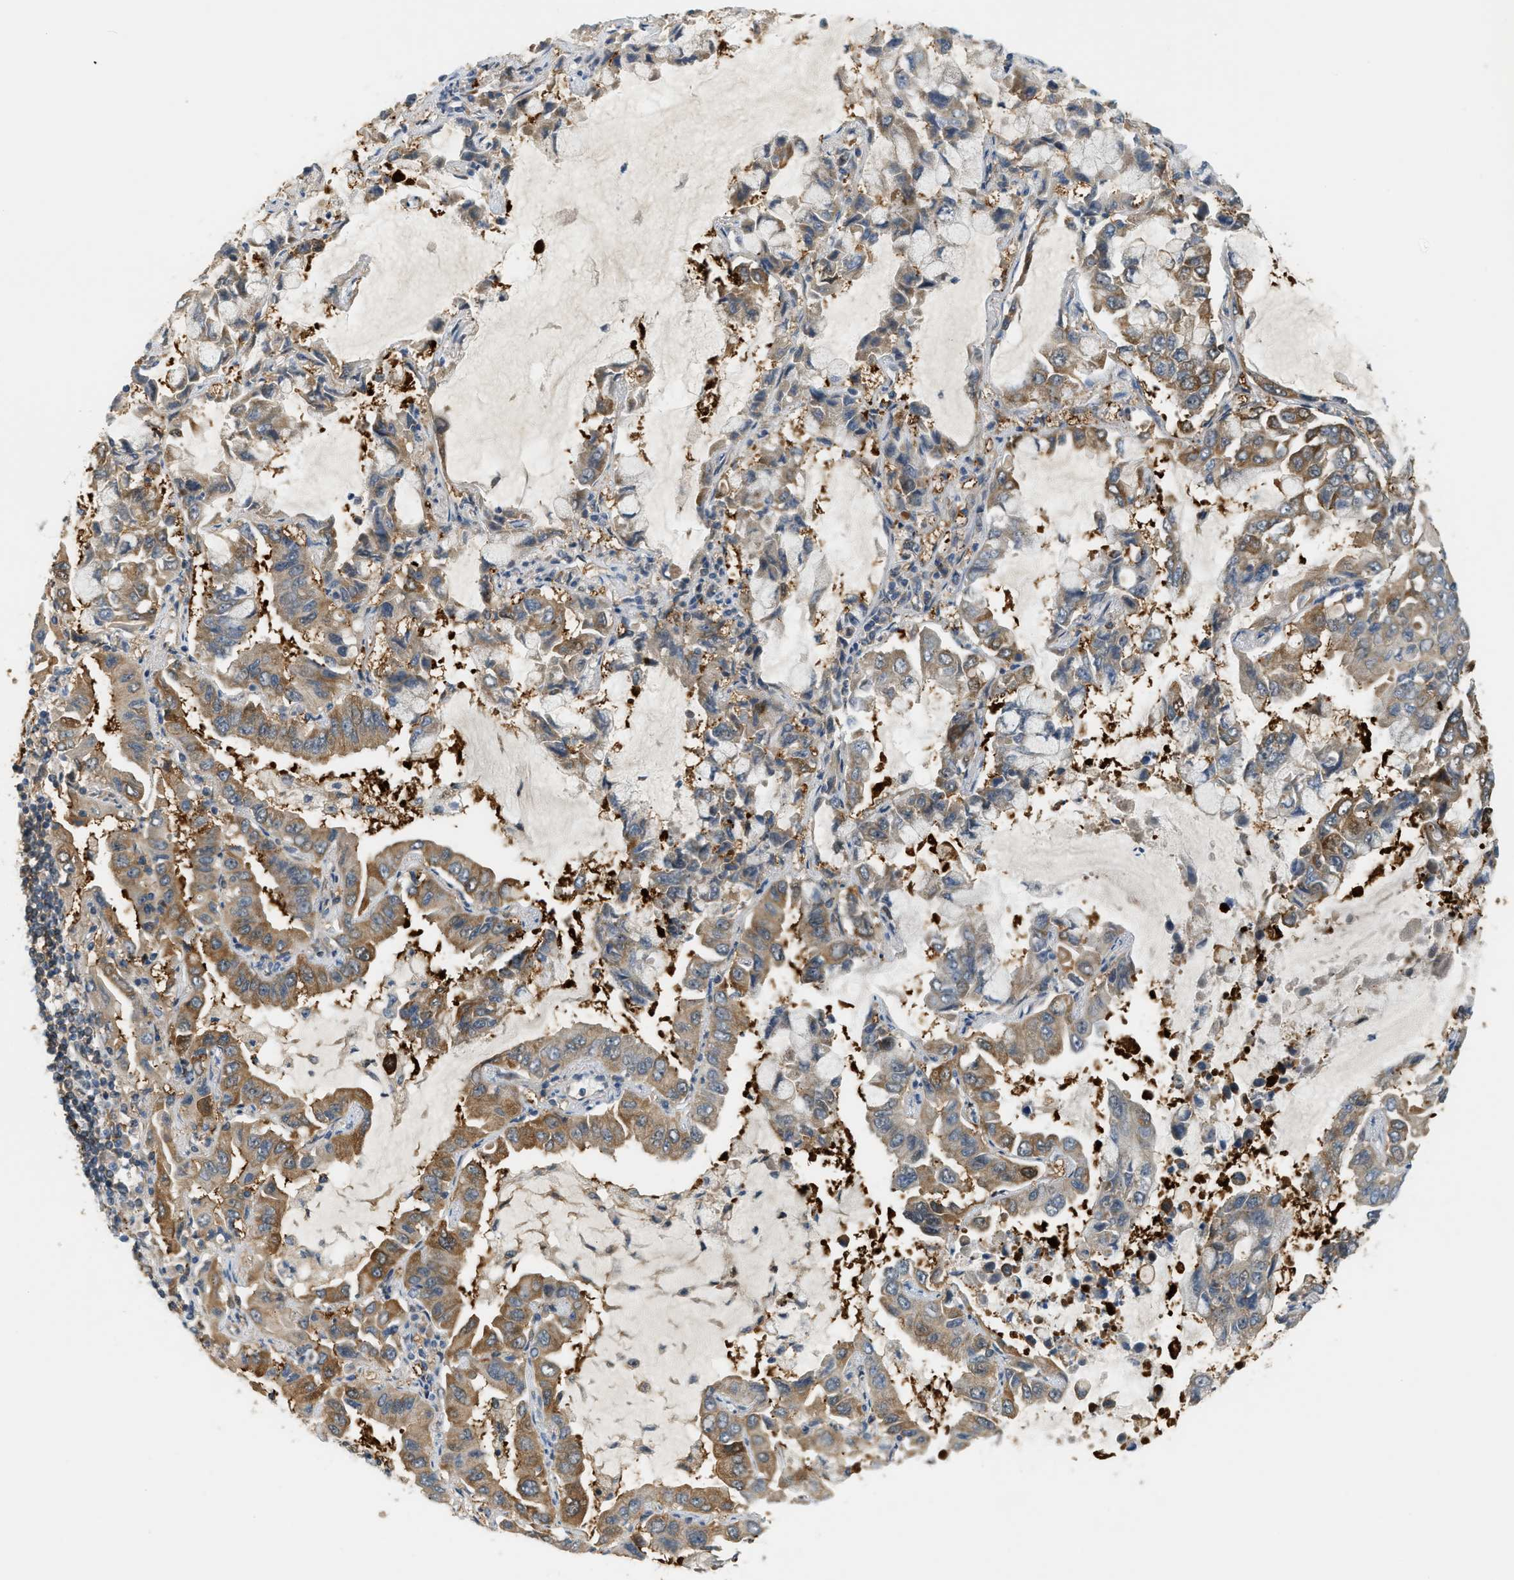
{"staining": {"intensity": "moderate", "quantity": ">75%", "location": "cytoplasmic/membranous"}, "tissue": "lung cancer", "cell_type": "Tumor cells", "image_type": "cancer", "snomed": [{"axis": "morphology", "description": "Adenocarcinoma, NOS"}, {"axis": "topography", "description": "Lung"}], "caption": "DAB (3,3'-diaminobenzidine) immunohistochemical staining of lung cancer (adenocarcinoma) exhibits moderate cytoplasmic/membranous protein expression in about >75% of tumor cells. The protein is stained brown, and the nuclei are stained in blue (DAB (3,3'-diaminobenzidine) IHC with brightfield microscopy, high magnification).", "gene": "PDCL3", "patient": {"sex": "male", "age": 64}}